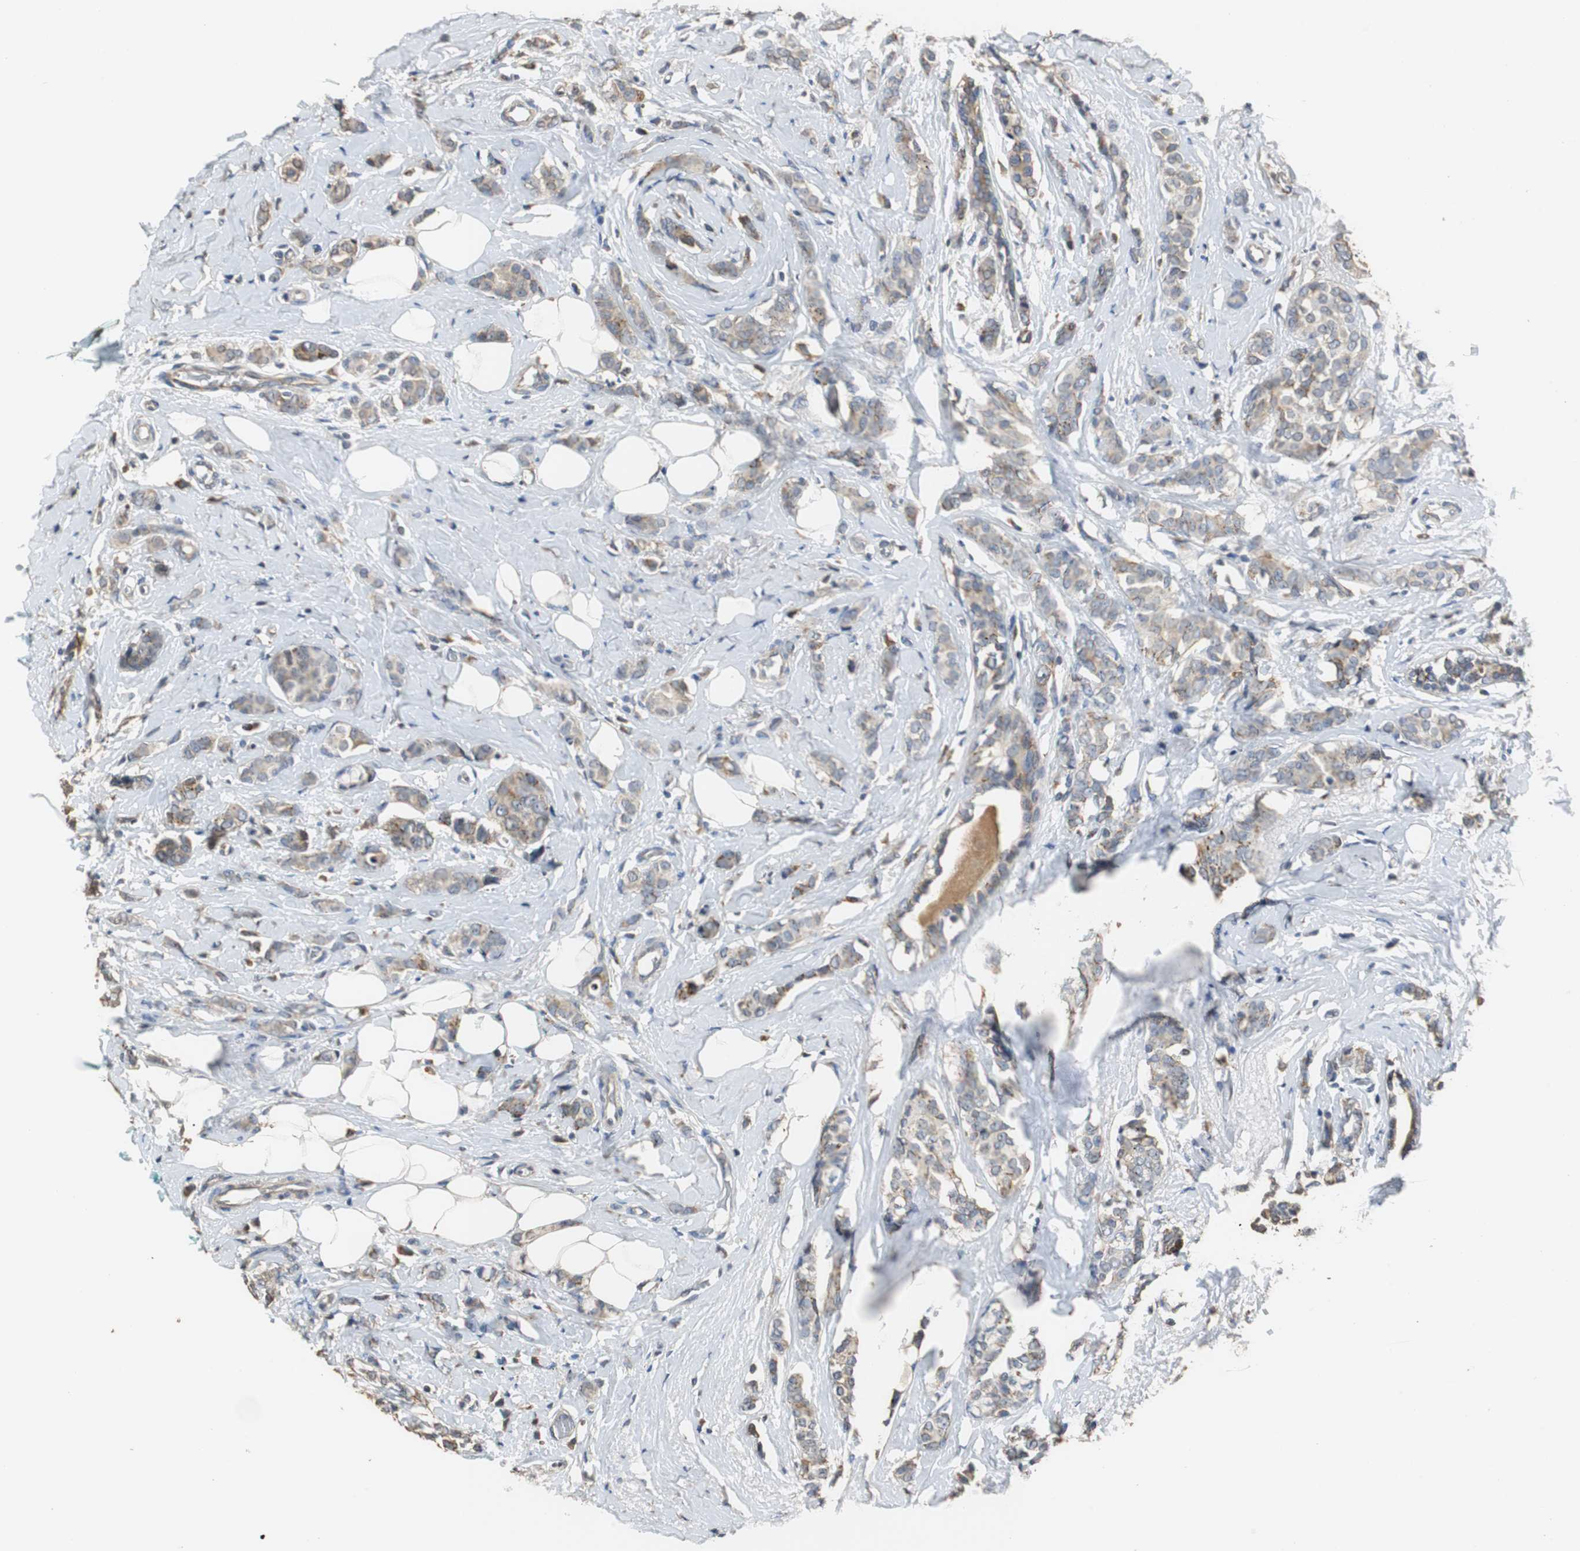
{"staining": {"intensity": "weak", "quantity": ">75%", "location": "cytoplasmic/membranous"}, "tissue": "breast cancer", "cell_type": "Tumor cells", "image_type": "cancer", "snomed": [{"axis": "morphology", "description": "Lobular carcinoma"}, {"axis": "topography", "description": "Breast"}], "caption": "The photomicrograph exhibits immunohistochemical staining of breast cancer. There is weak cytoplasmic/membranous expression is identified in about >75% of tumor cells.", "gene": "HMGCL", "patient": {"sex": "female", "age": 60}}